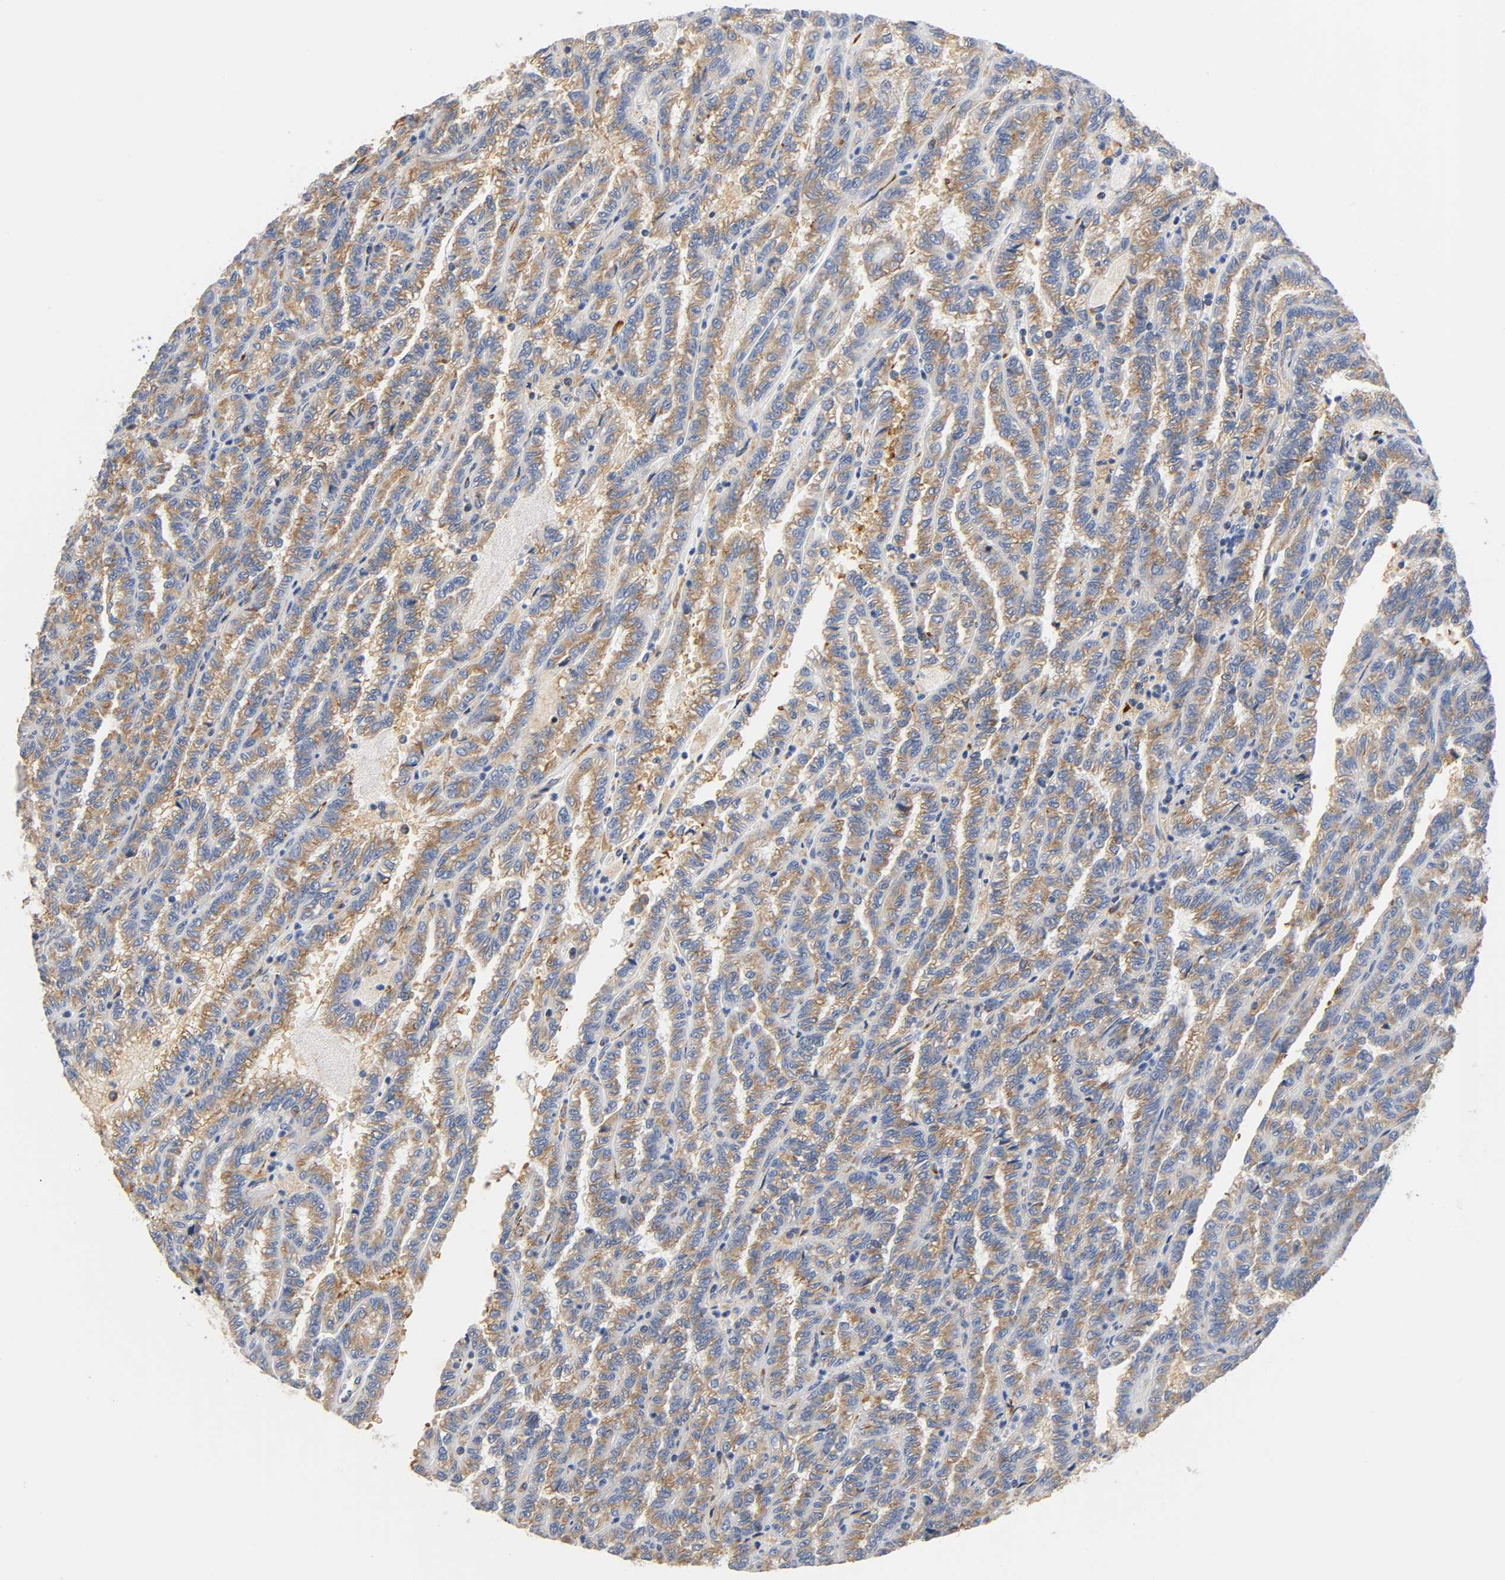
{"staining": {"intensity": "moderate", "quantity": ">75%", "location": "cytoplasmic/membranous"}, "tissue": "renal cancer", "cell_type": "Tumor cells", "image_type": "cancer", "snomed": [{"axis": "morphology", "description": "Inflammation, NOS"}, {"axis": "morphology", "description": "Adenocarcinoma, NOS"}, {"axis": "topography", "description": "Kidney"}], "caption": "Renal adenocarcinoma stained with DAB (3,3'-diaminobenzidine) IHC reveals medium levels of moderate cytoplasmic/membranous expression in approximately >75% of tumor cells.", "gene": "UCKL1", "patient": {"sex": "male", "age": 68}}